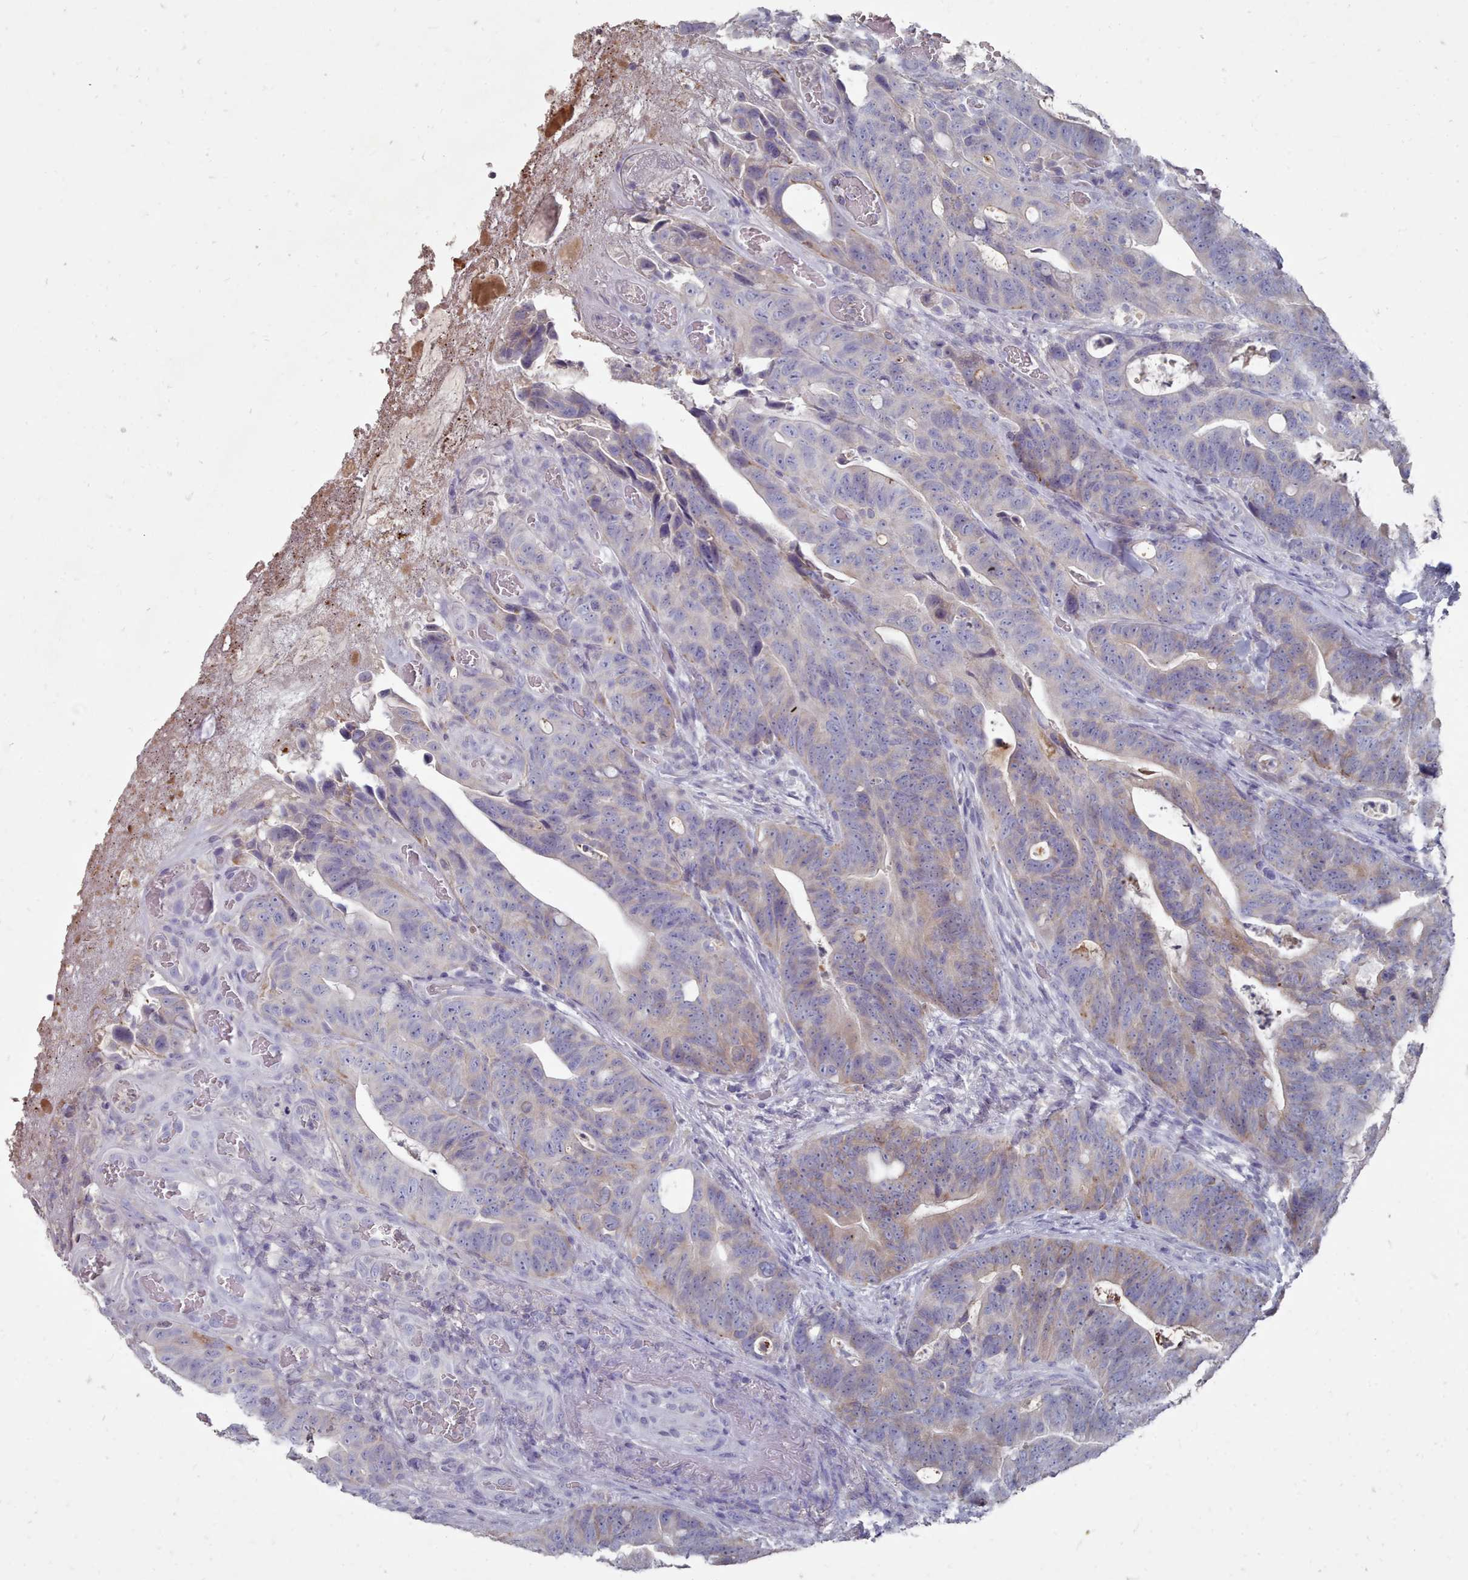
{"staining": {"intensity": "weak", "quantity": "<25%", "location": "cytoplasmic/membranous"}, "tissue": "colorectal cancer", "cell_type": "Tumor cells", "image_type": "cancer", "snomed": [{"axis": "morphology", "description": "Adenocarcinoma, NOS"}, {"axis": "topography", "description": "Colon"}], "caption": "This is an immunohistochemistry photomicrograph of colorectal cancer. There is no positivity in tumor cells.", "gene": "OTULINL", "patient": {"sex": "female", "age": 82}}